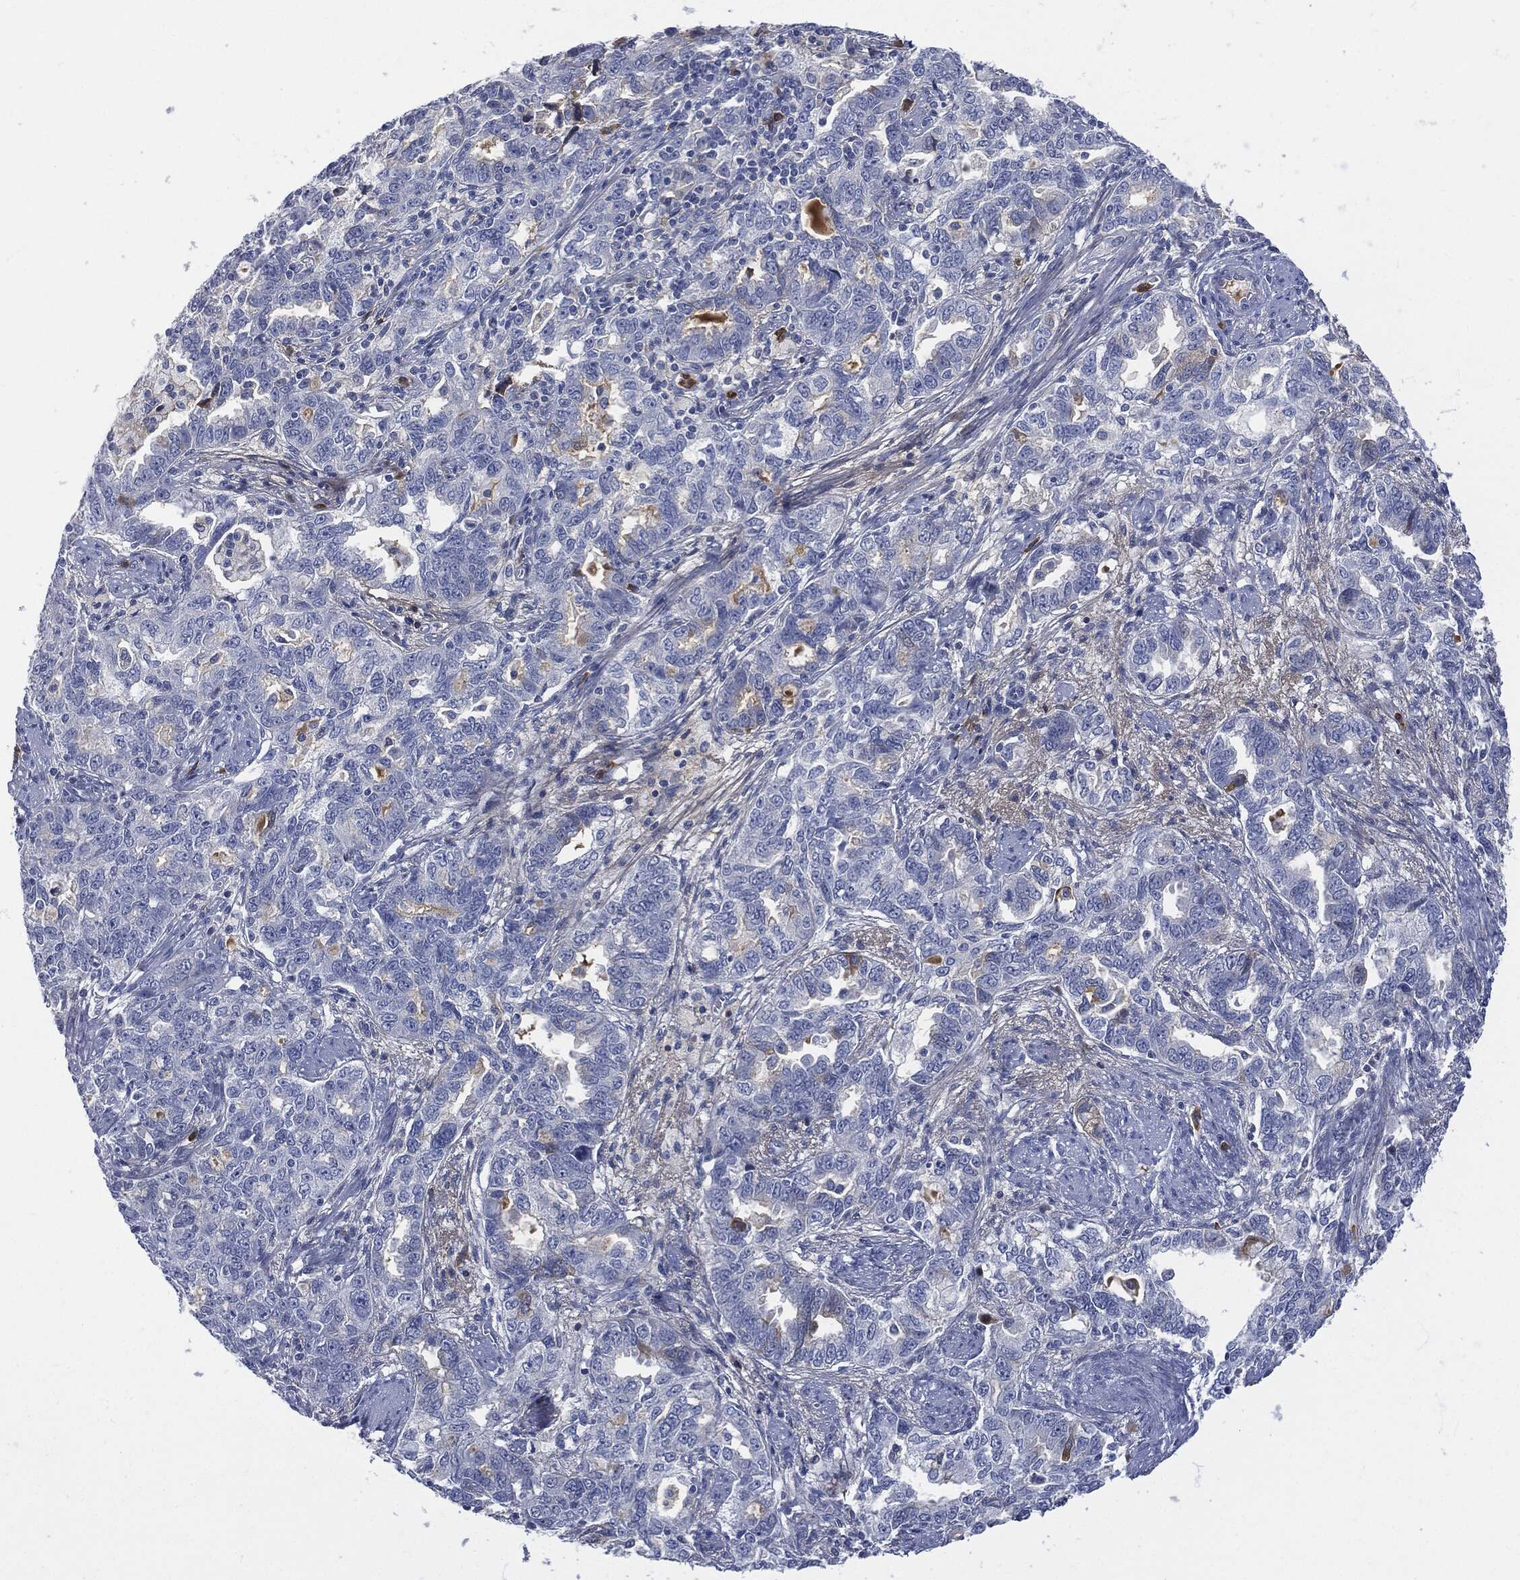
{"staining": {"intensity": "negative", "quantity": "none", "location": "none"}, "tissue": "ovarian cancer", "cell_type": "Tumor cells", "image_type": "cancer", "snomed": [{"axis": "morphology", "description": "Cystadenocarcinoma, serous, NOS"}, {"axis": "topography", "description": "Ovary"}], "caption": "Tumor cells are negative for brown protein staining in serous cystadenocarcinoma (ovarian).", "gene": "BTK", "patient": {"sex": "female", "age": 51}}